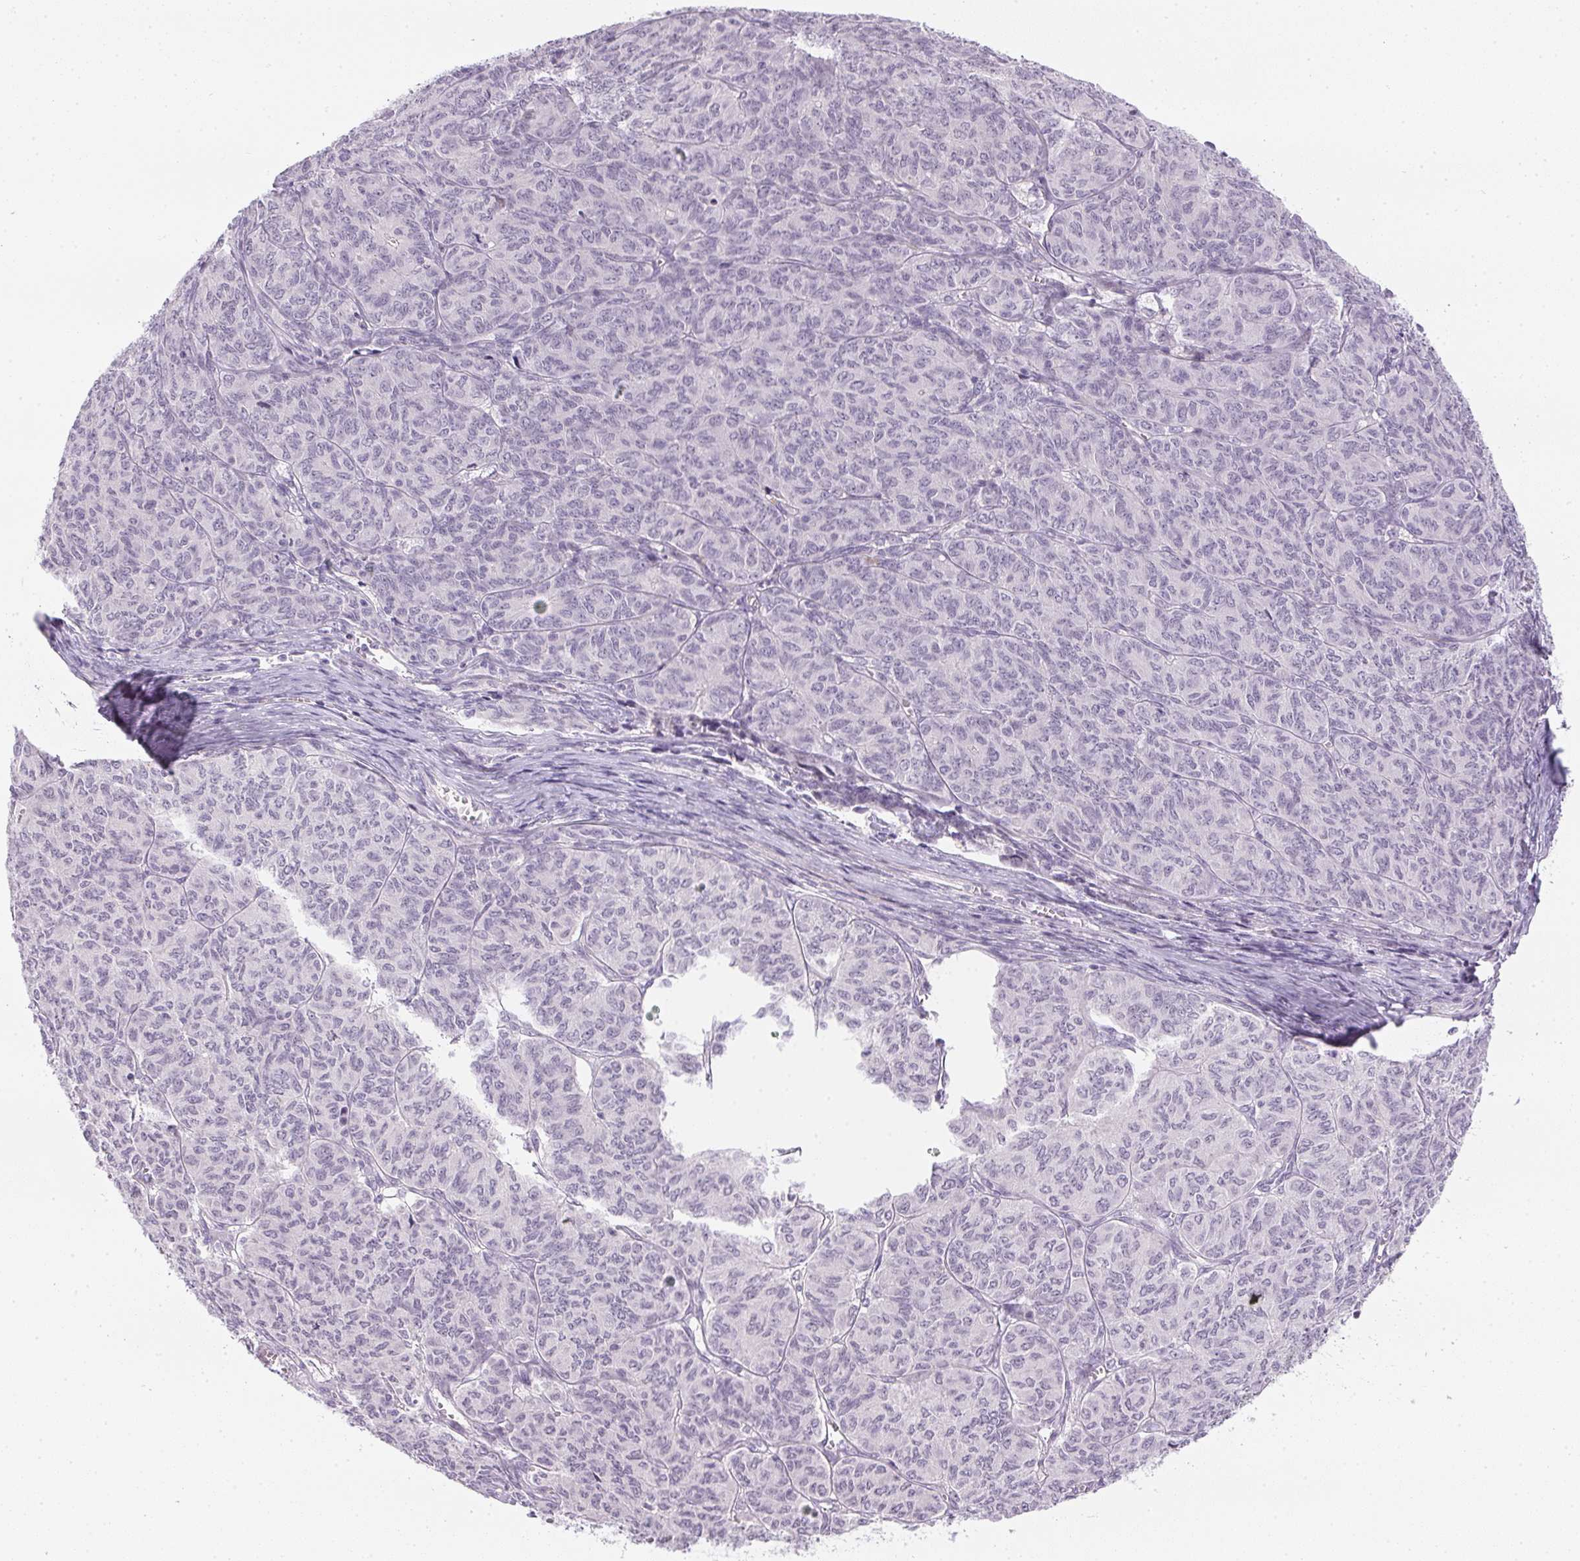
{"staining": {"intensity": "negative", "quantity": "none", "location": "none"}, "tissue": "ovarian cancer", "cell_type": "Tumor cells", "image_type": "cancer", "snomed": [{"axis": "morphology", "description": "Carcinoma, endometroid"}, {"axis": "topography", "description": "Ovary"}], "caption": "Ovarian endometroid carcinoma was stained to show a protein in brown. There is no significant staining in tumor cells. (Brightfield microscopy of DAB immunohistochemistry at high magnification).", "gene": "GSDMC", "patient": {"sex": "female", "age": 80}}